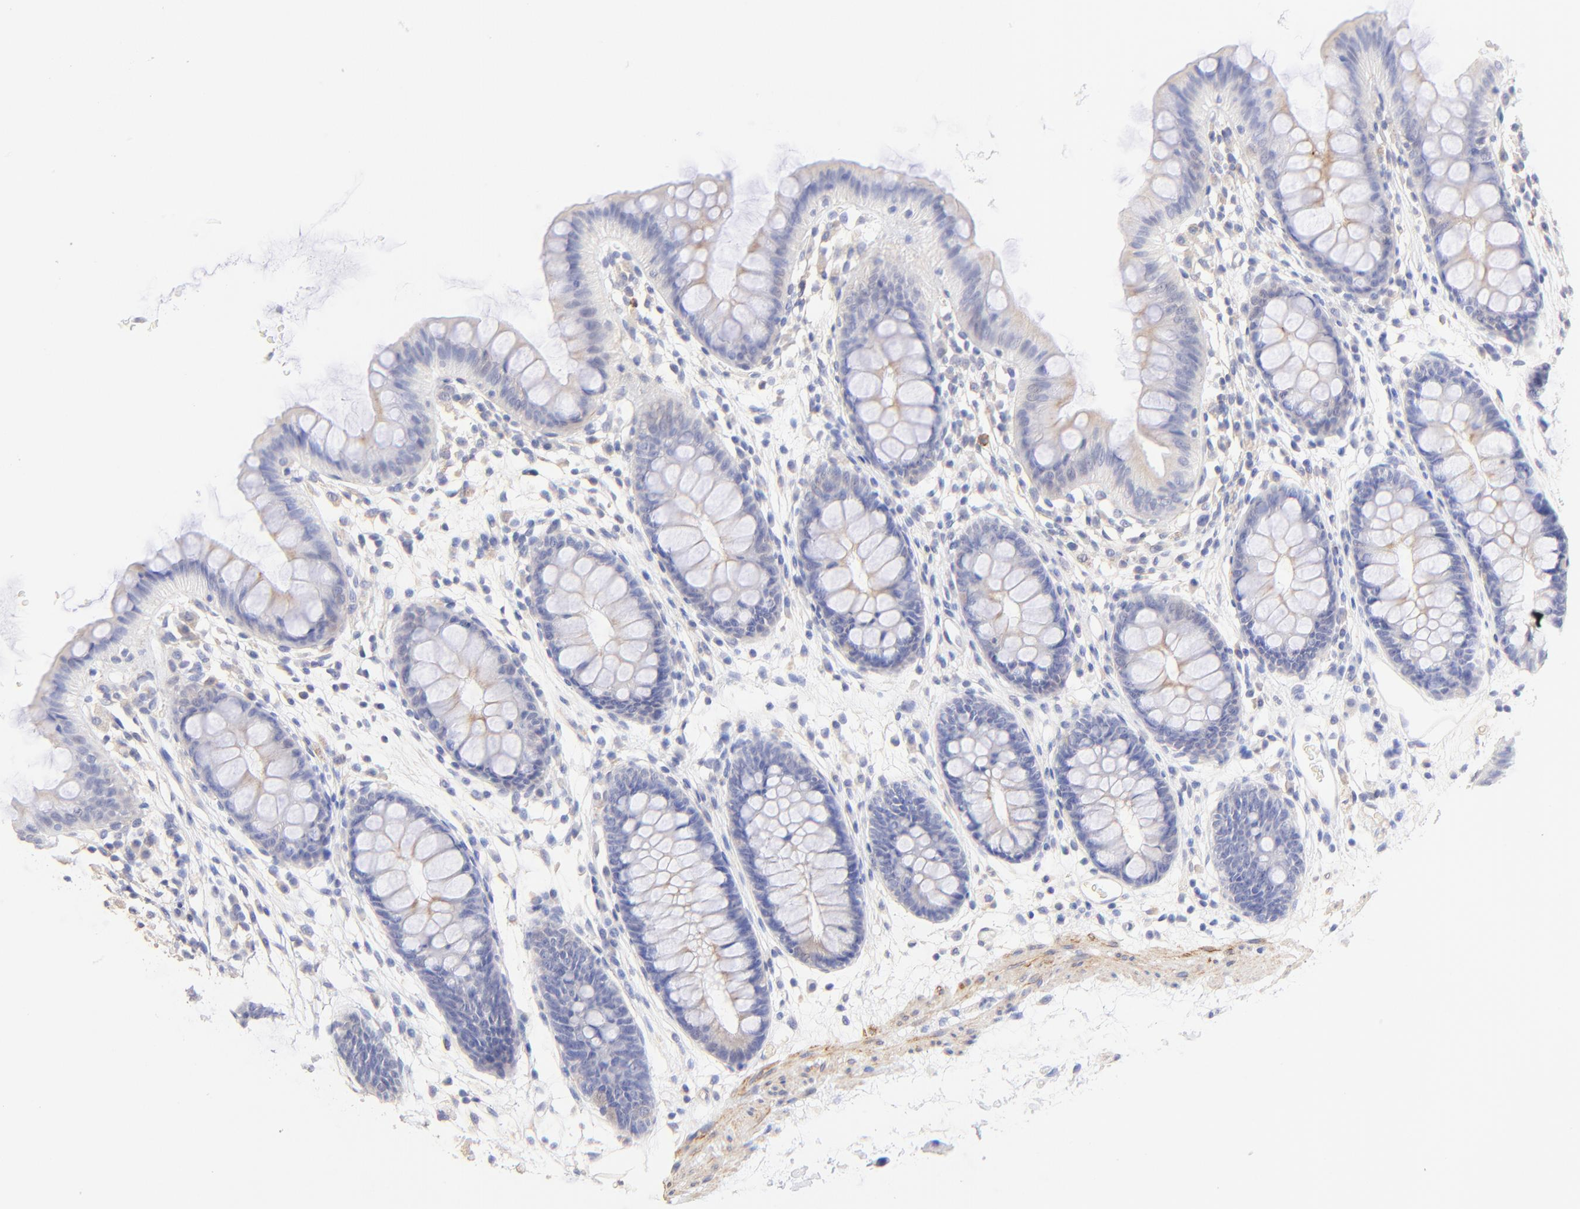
{"staining": {"intensity": "negative", "quantity": "none", "location": "none"}, "tissue": "colon", "cell_type": "Endothelial cells", "image_type": "normal", "snomed": [{"axis": "morphology", "description": "Normal tissue, NOS"}, {"axis": "topography", "description": "Smooth muscle"}, {"axis": "topography", "description": "Colon"}], "caption": "A histopathology image of colon stained for a protein shows no brown staining in endothelial cells. The staining was performed using DAB to visualize the protein expression in brown, while the nuclei were stained in blue with hematoxylin (Magnification: 20x).", "gene": "ACTRT1", "patient": {"sex": "male", "age": 67}}